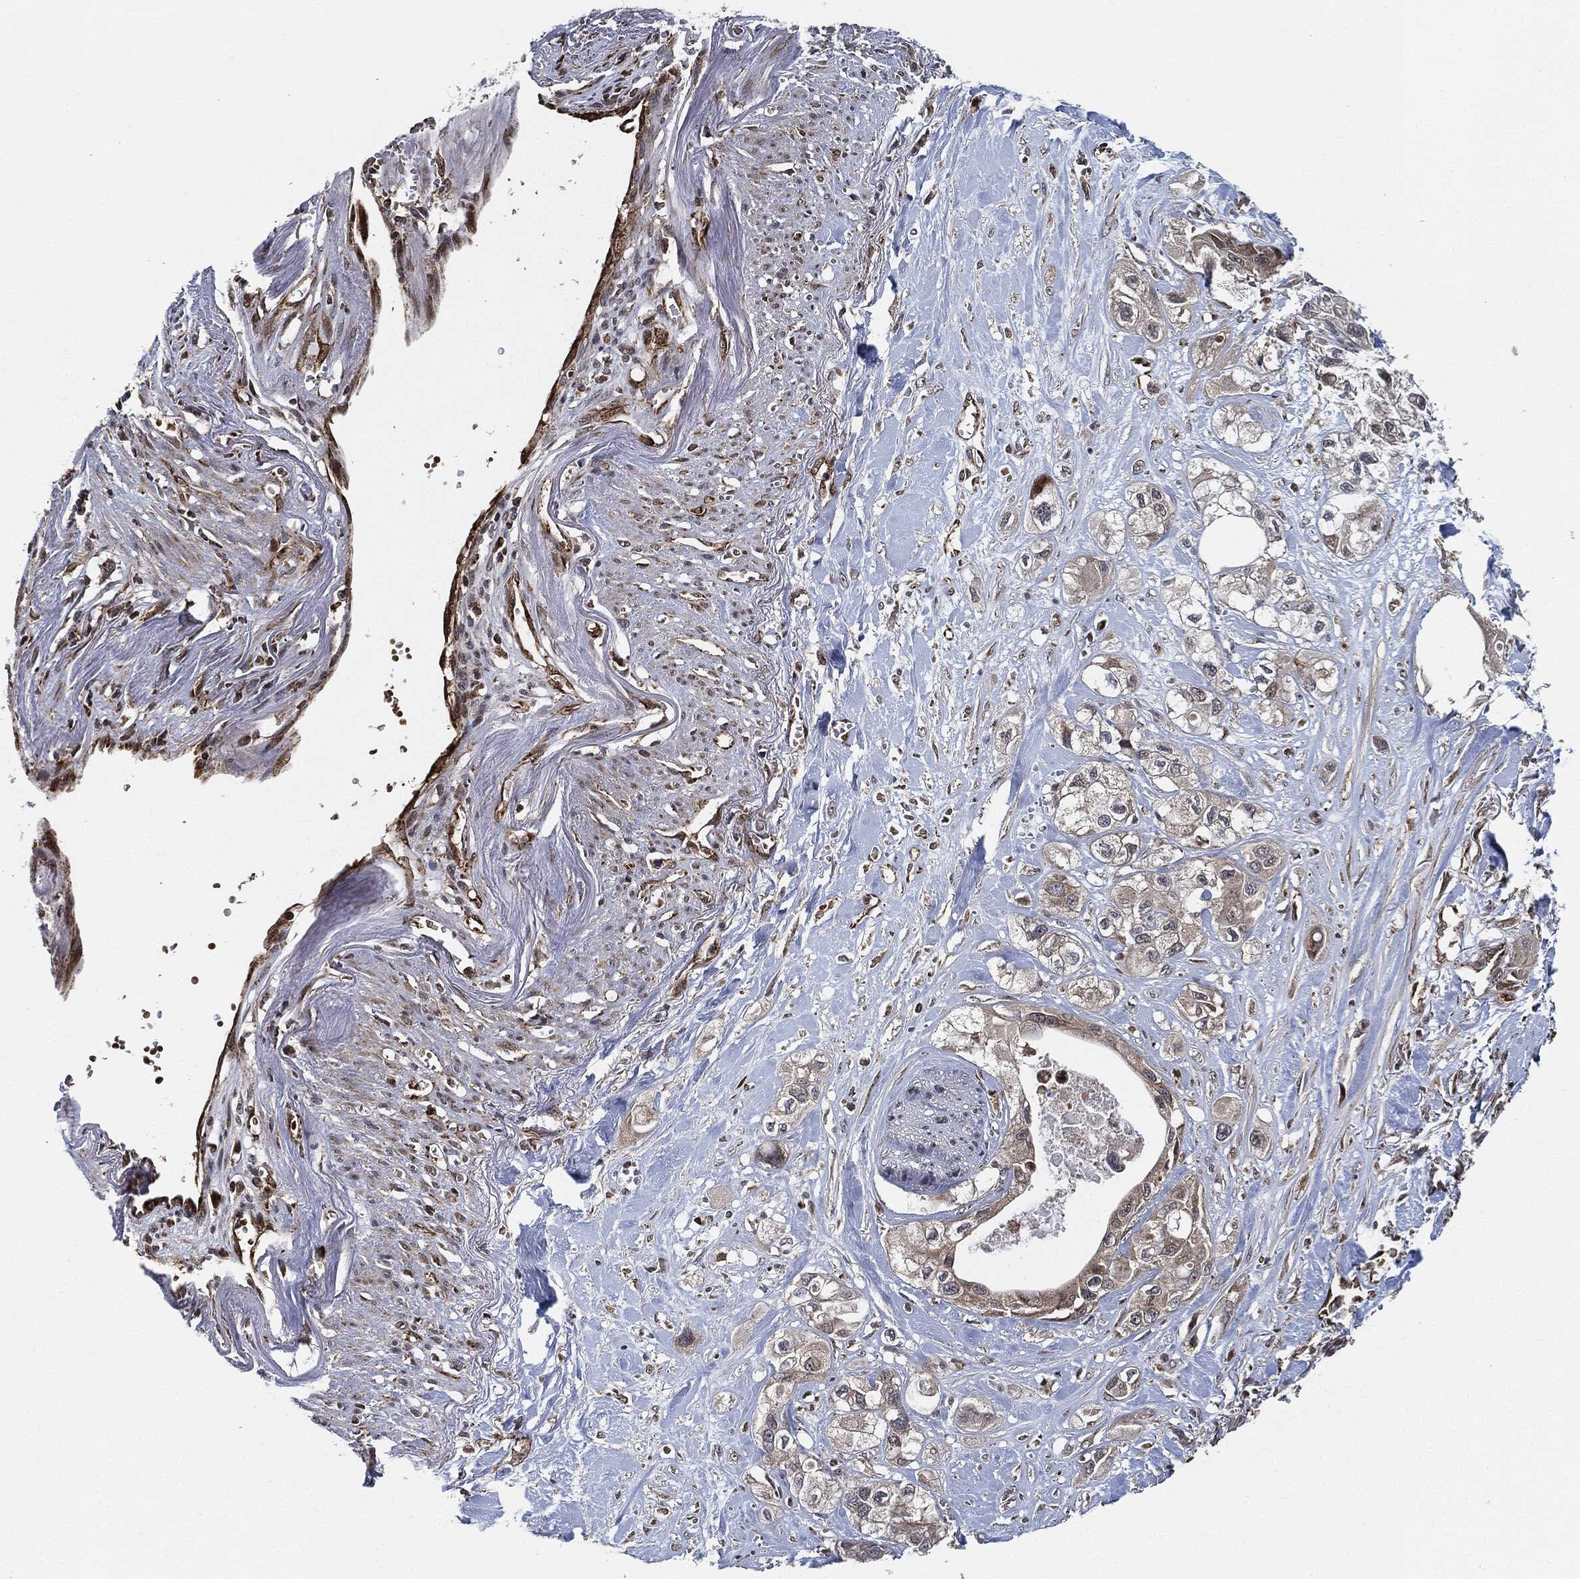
{"staining": {"intensity": "weak", "quantity": "<25%", "location": "cytoplasmic/membranous"}, "tissue": "pancreatic cancer", "cell_type": "Tumor cells", "image_type": "cancer", "snomed": [{"axis": "morphology", "description": "Adenocarcinoma, NOS"}, {"axis": "topography", "description": "Pancreas"}], "caption": "This is a image of immunohistochemistry staining of pancreatic adenocarcinoma, which shows no expression in tumor cells.", "gene": "RNASEL", "patient": {"sex": "male", "age": 72}}